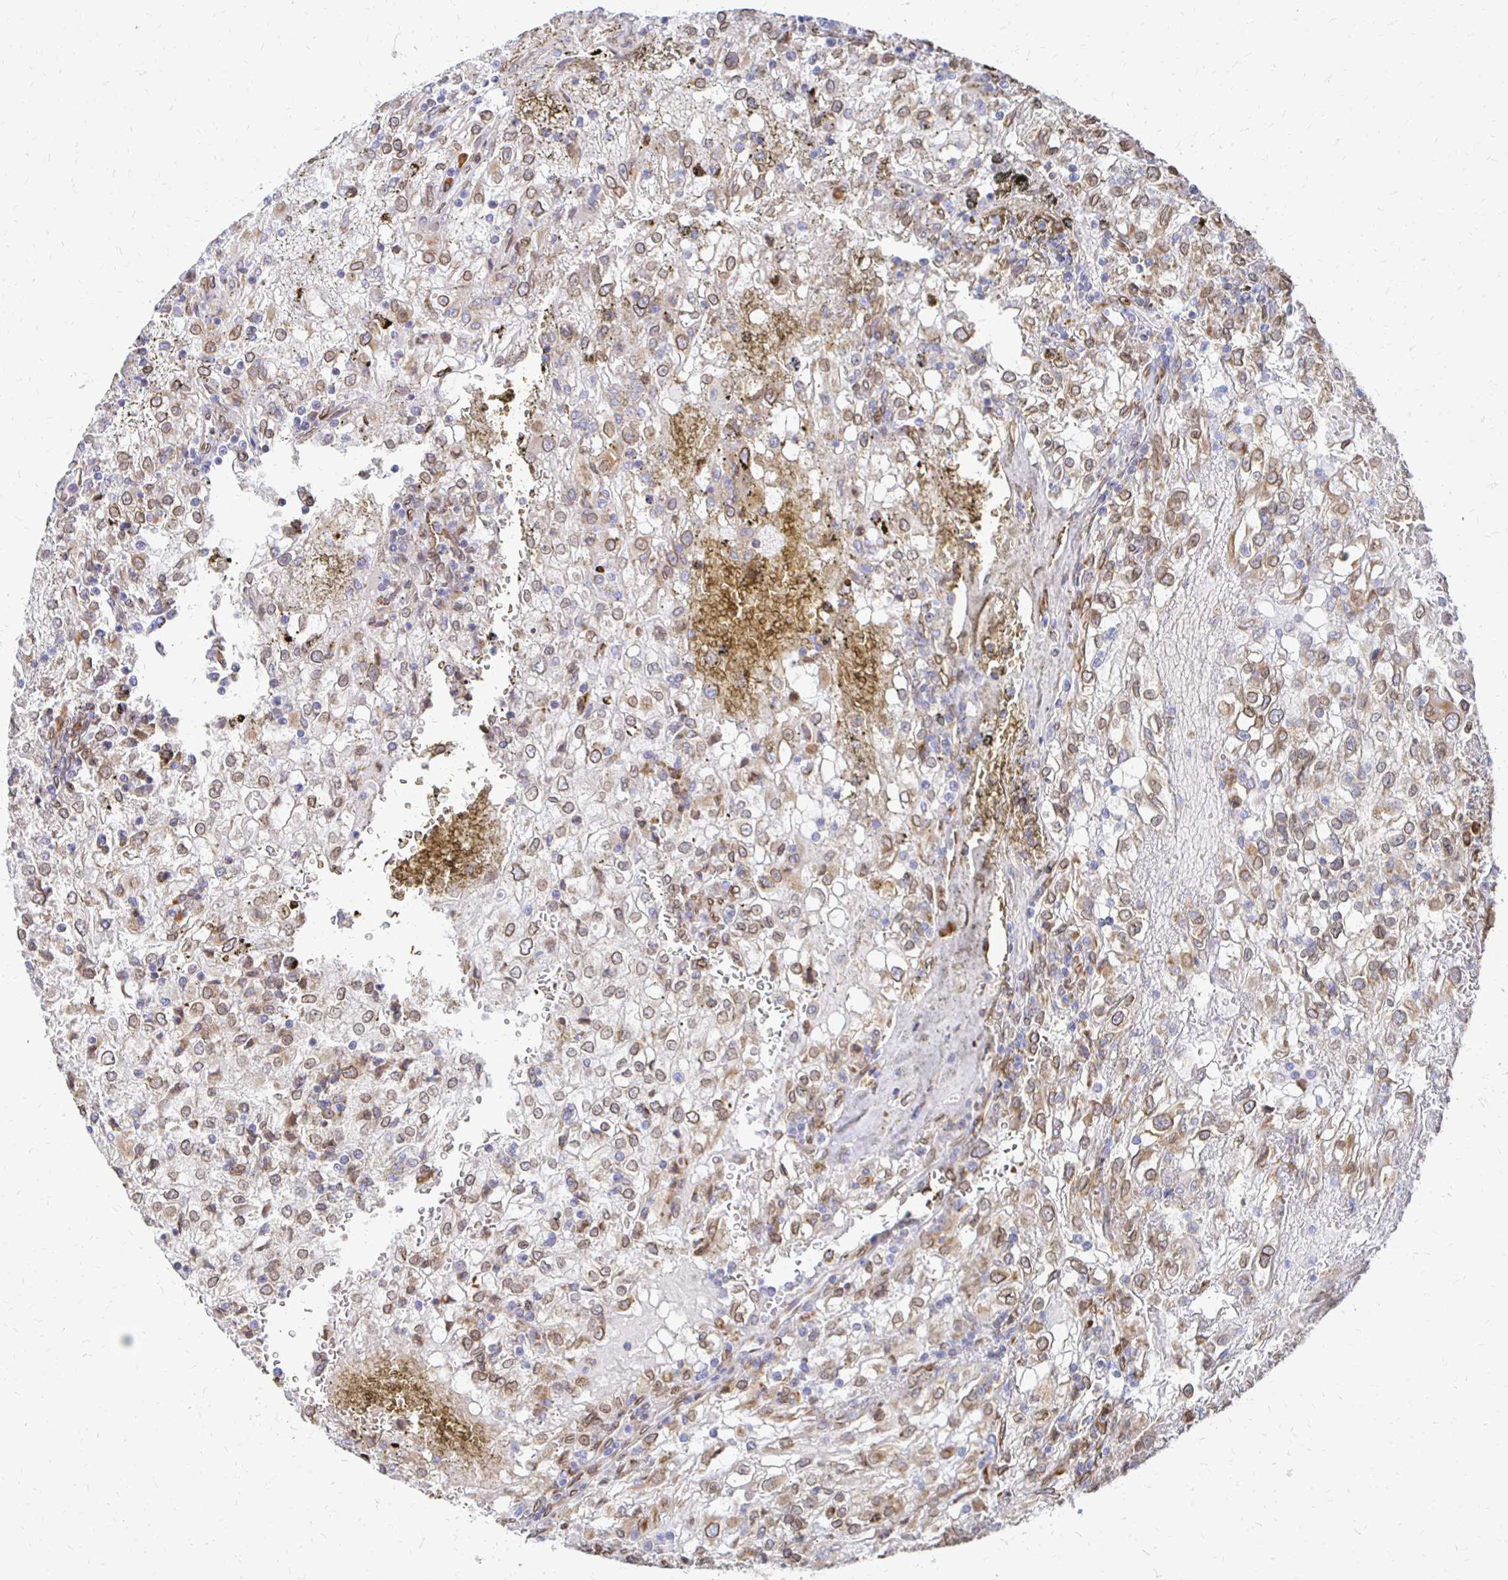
{"staining": {"intensity": "moderate", "quantity": ">75%", "location": "cytoplasmic/membranous,nuclear"}, "tissue": "renal cancer", "cell_type": "Tumor cells", "image_type": "cancer", "snomed": [{"axis": "morphology", "description": "Adenocarcinoma, NOS"}, {"axis": "topography", "description": "Kidney"}], "caption": "Protein analysis of adenocarcinoma (renal) tissue reveals moderate cytoplasmic/membranous and nuclear expression in about >75% of tumor cells.", "gene": "PELI3", "patient": {"sex": "female", "age": 74}}